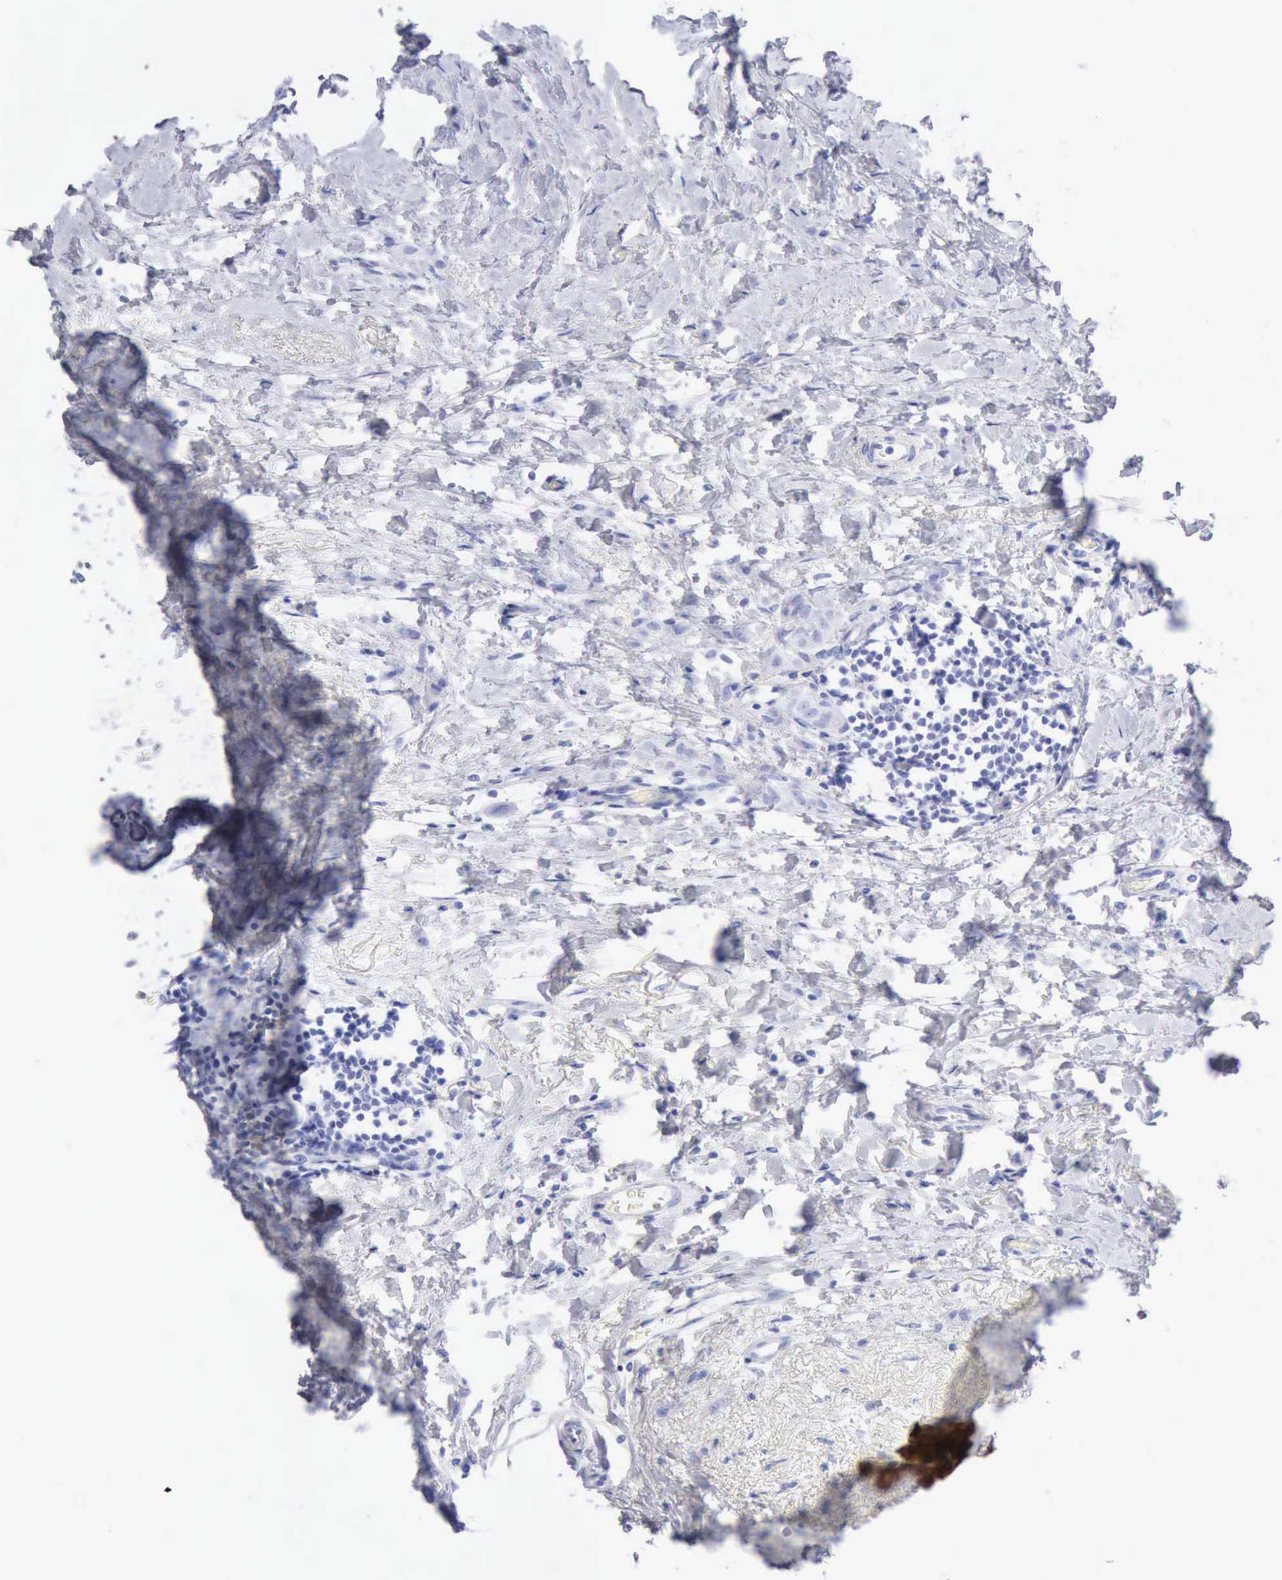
{"staining": {"intensity": "negative", "quantity": "none", "location": "none"}, "tissue": "breast cancer", "cell_type": "Tumor cells", "image_type": "cancer", "snomed": [{"axis": "morphology", "description": "Lobular carcinoma"}, {"axis": "topography", "description": "Breast"}], "caption": "DAB (3,3'-diaminobenzidine) immunohistochemical staining of breast lobular carcinoma displays no significant positivity in tumor cells.", "gene": "KRT5", "patient": {"sex": "female", "age": 55}}